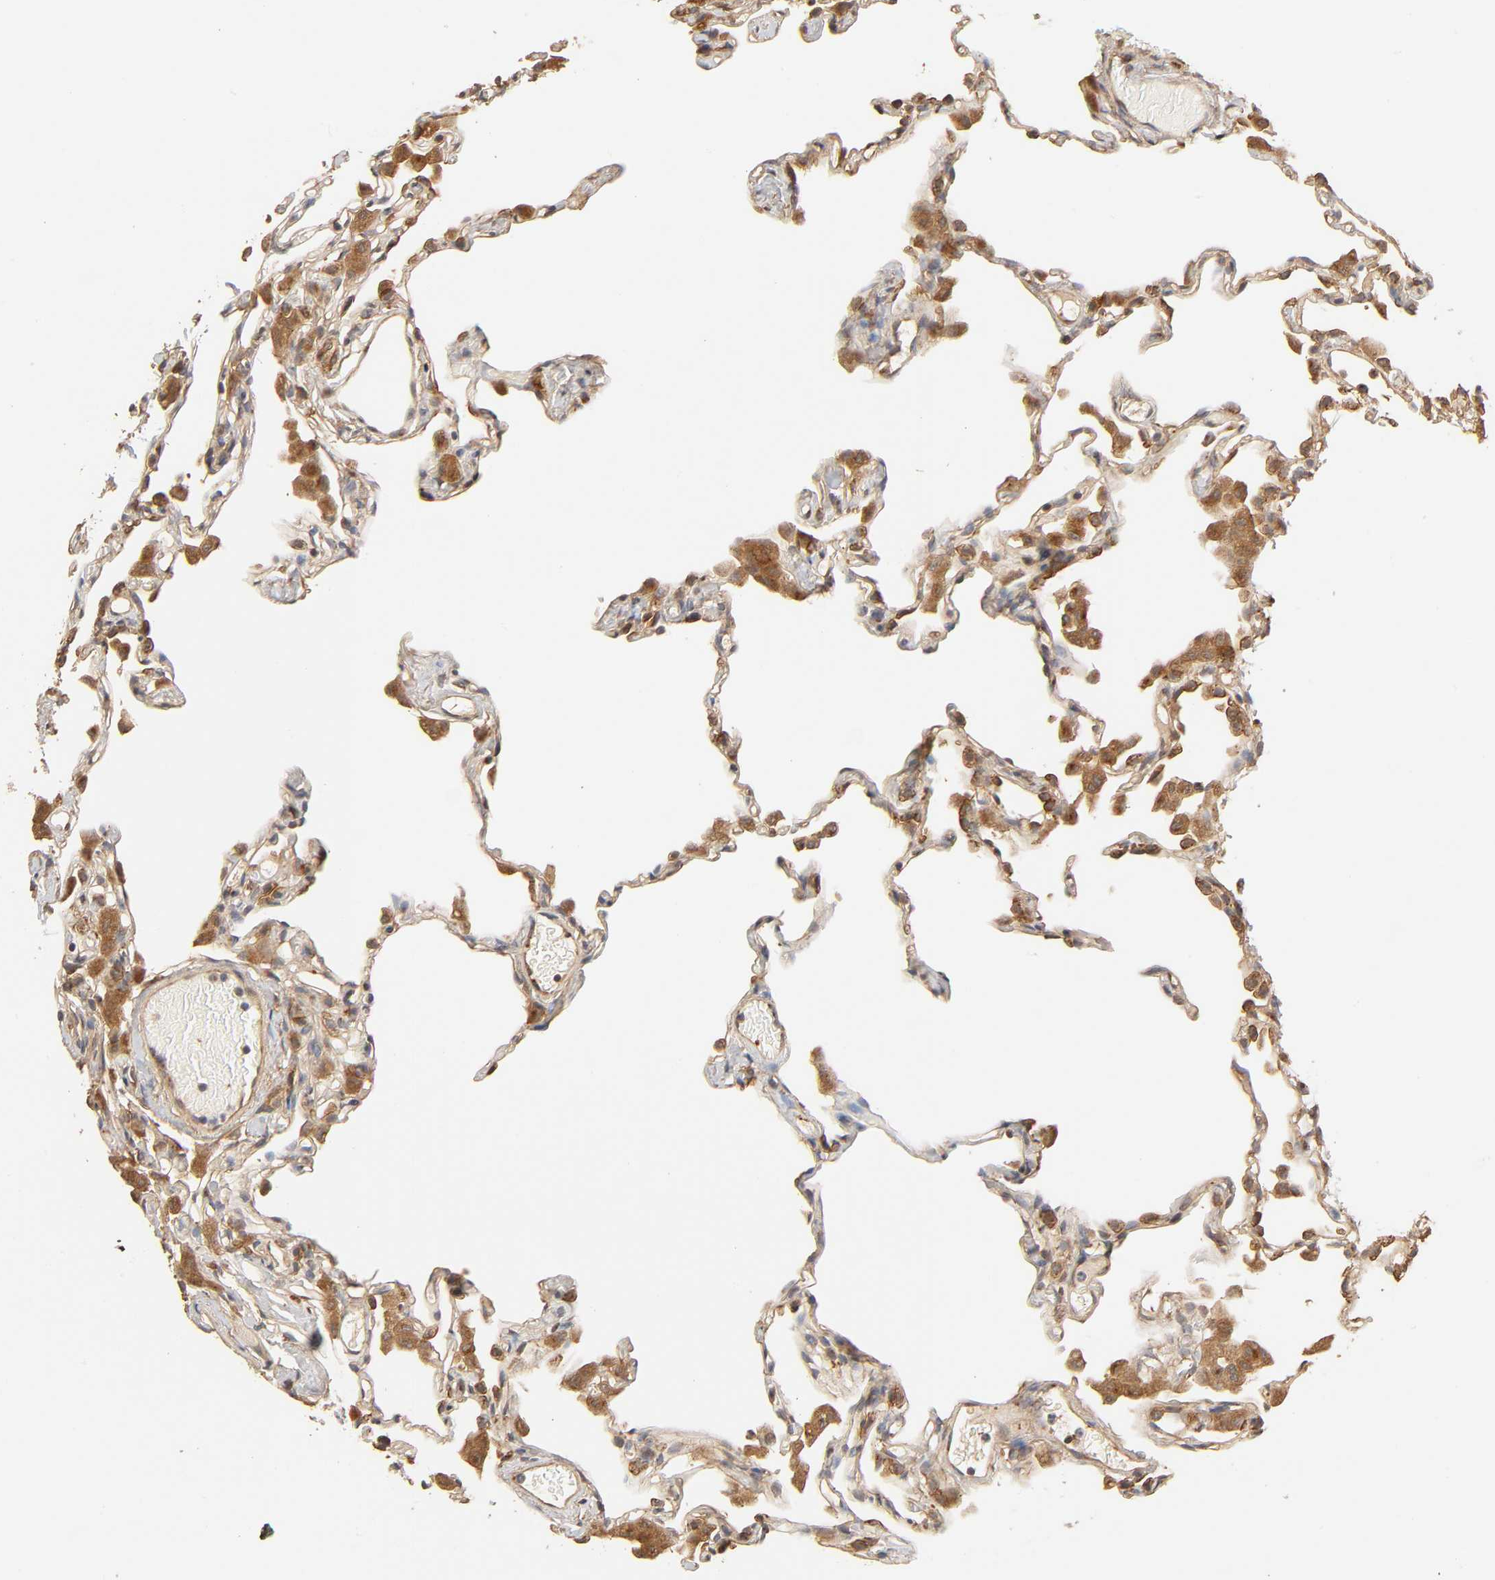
{"staining": {"intensity": "moderate", "quantity": ">75%", "location": "cytoplasmic/membranous"}, "tissue": "lung", "cell_type": "Alveolar cells", "image_type": "normal", "snomed": [{"axis": "morphology", "description": "Normal tissue, NOS"}, {"axis": "topography", "description": "Lung"}], "caption": "A high-resolution histopathology image shows immunohistochemistry staining of unremarkable lung, which displays moderate cytoplasmic/membranous staining in about >75% of alveolar cells.", "gene": "EPS8", "patient": {"sex": "female", "age": 49}}